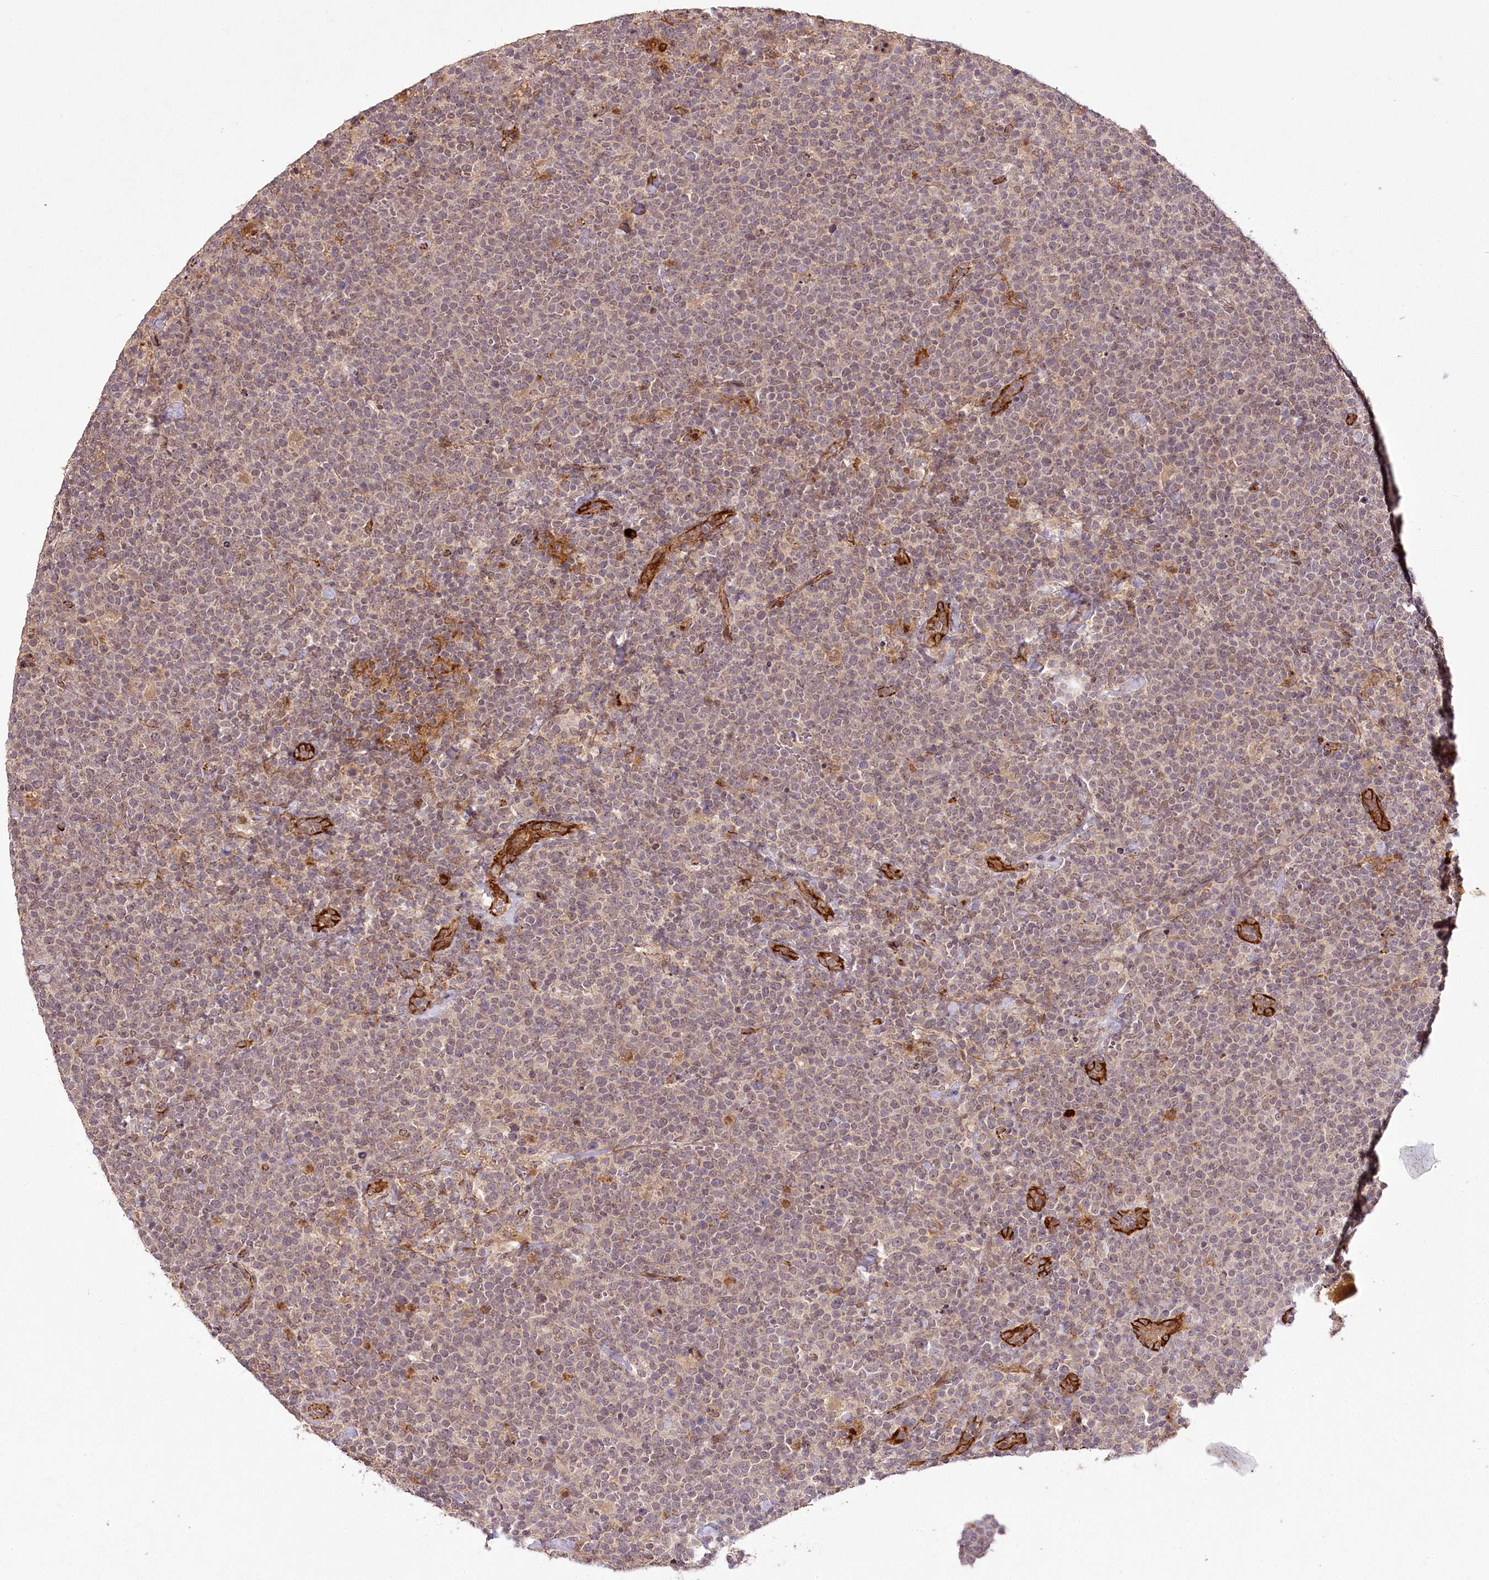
{"staining": {"intensity": "weak", "quantity": "<25%", "location": "cytoplasmic/membranous"}, "tissue": "lymphoma", "cell_type": "Tumor cells", "image_type": "cancer", "snomed": [{"axis": "morphology", "description": "Malignant lymphoma, non-Hodgkin's type, High grade"}, {"axis": "topography", "description": "Lymph node"}], "caption": "Tumor cells show no significant expression in lymphoma.", "gene": "ALKBH8", "patient": {"sex": "male", "age": 61}}